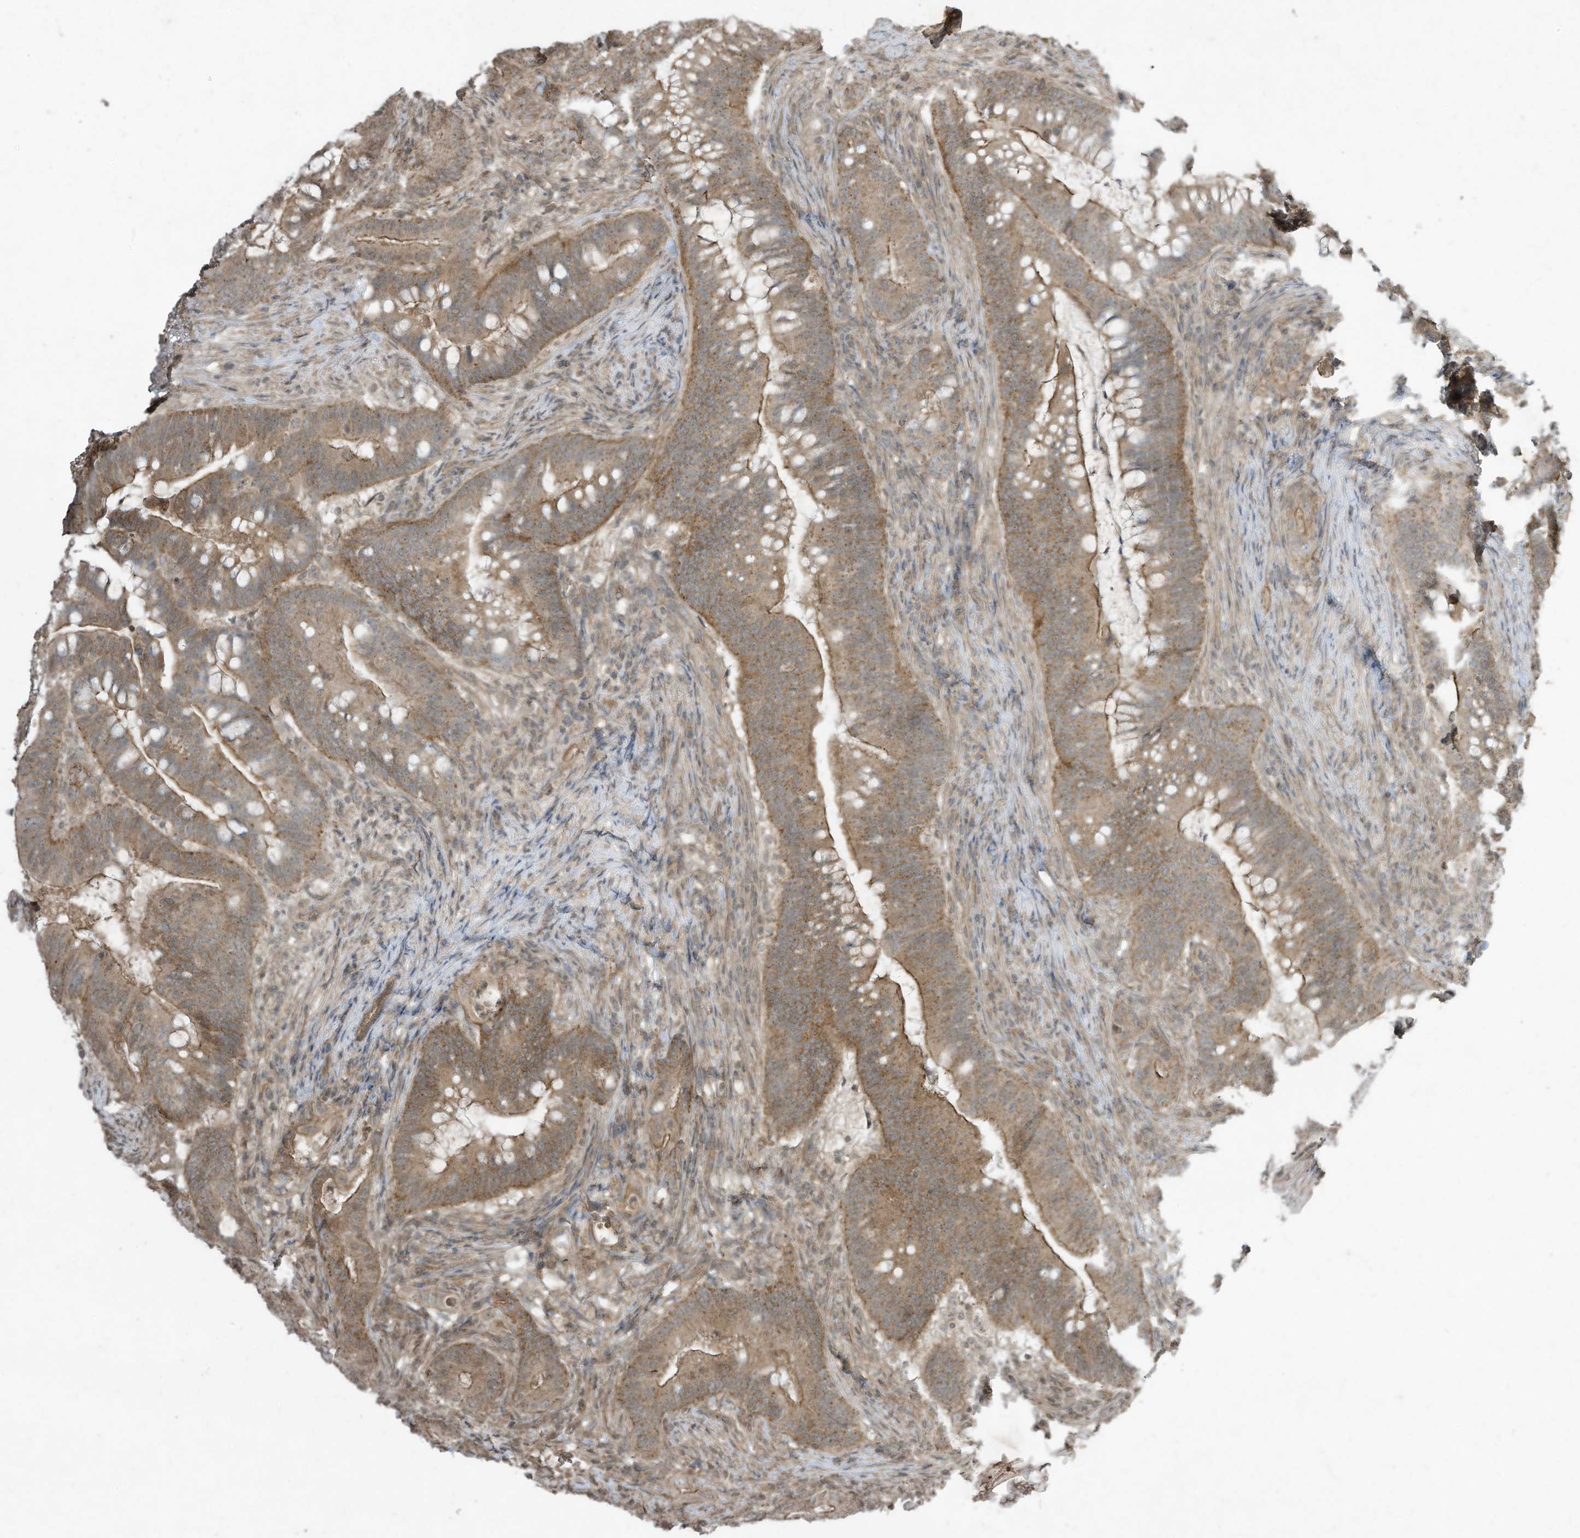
{"staining": {"intensity": "moderate", "quantity": ">75%", "location": "cytoplasmic/membranous"}, "tissue": "colorectal cancer", "cell_type": "Tumor cells", "image_type": "cancer", "snomed": [{"axis": "morphology", "description": "Adenocarcinoma, NOS"}, {"axis": "topography", "description": "Colon"}], "caption": "Protein expression by IHC demonstrates moderate cytoplasmic/membranous expression in approximately >75% of tumor cells in colorectal cancer (adenocarcinoma).", "gene": "MATN2", "patient": {"sex": "female", "age": 66}}